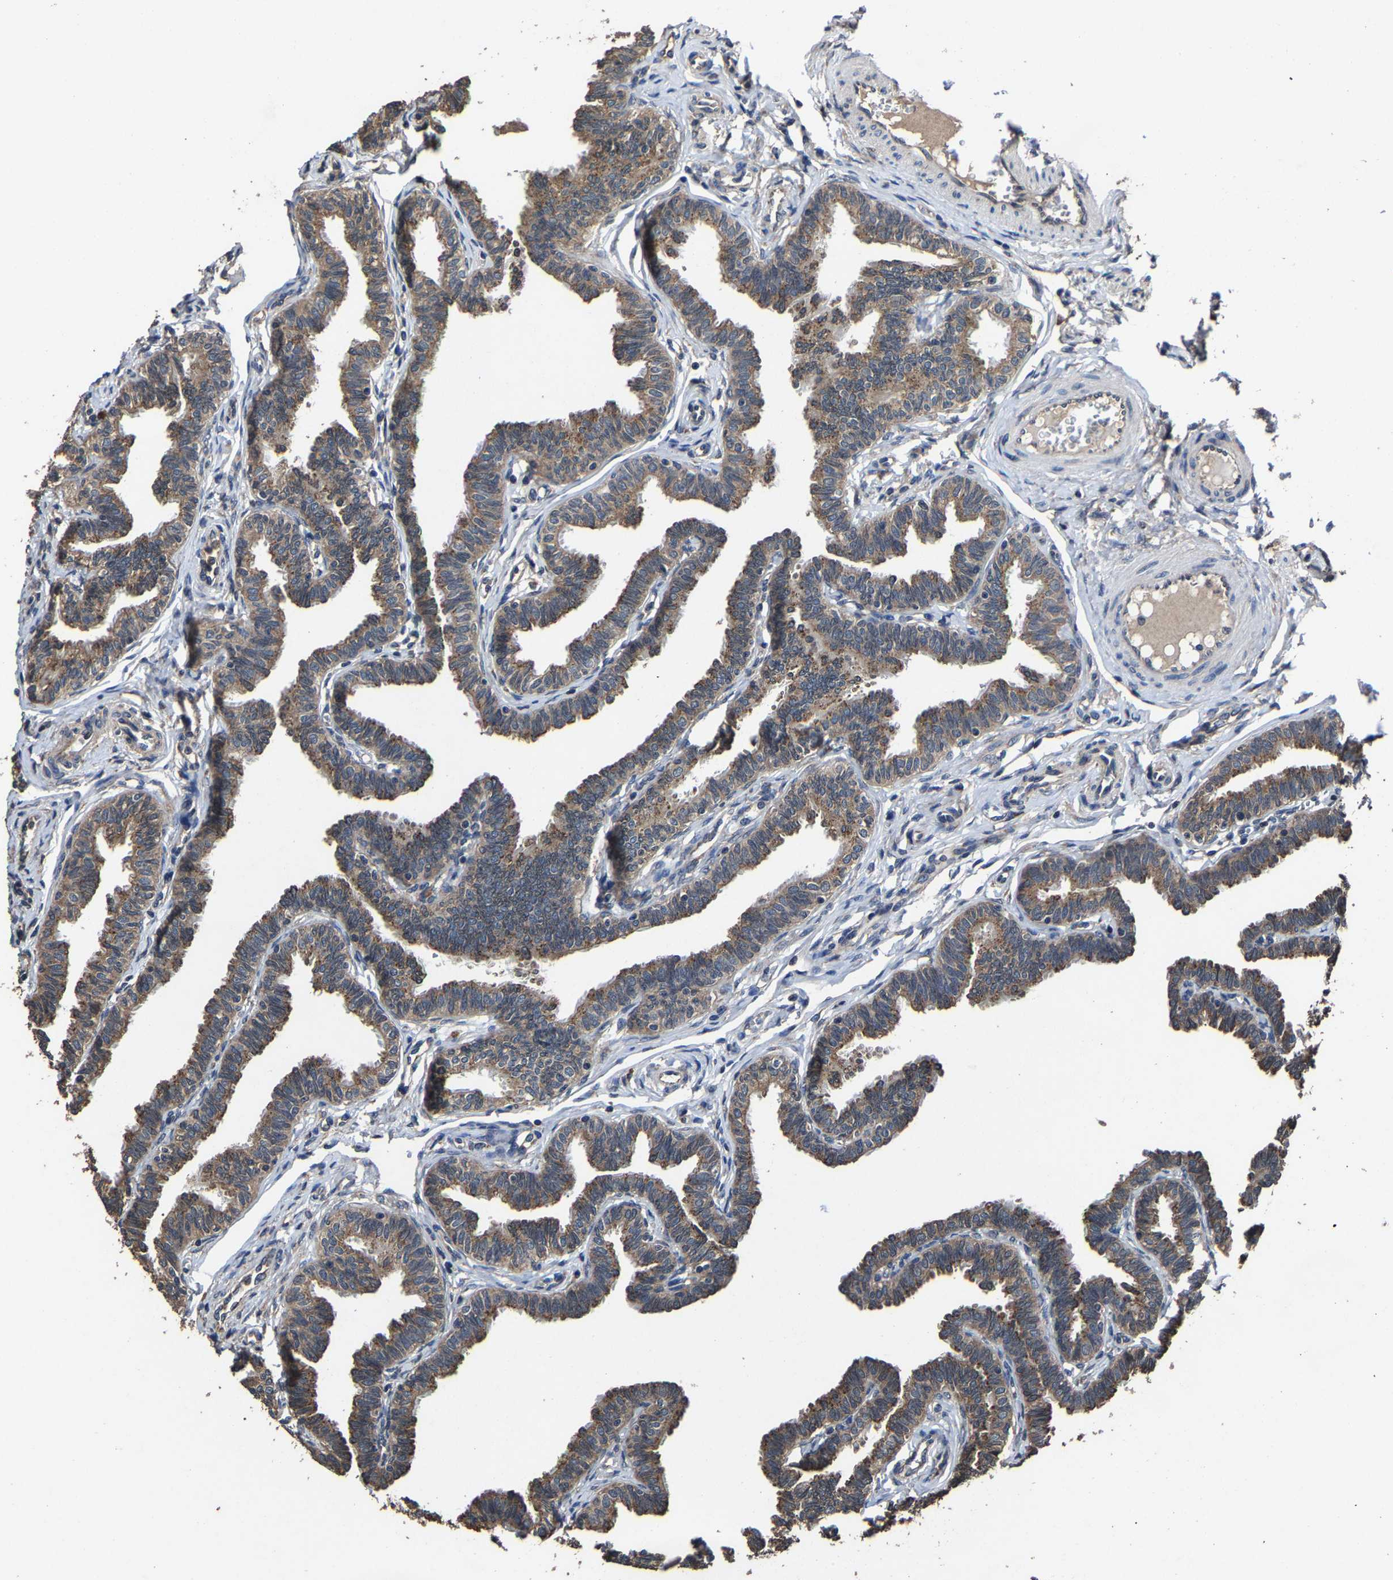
{"staining": {"intensity": "moderate", "quantity": ">75%", "location": "cytoplasmic/membranous"}, "tissue": "fallopian tube", "cell_type": "Glandular cells", "image_type": "normal", "snomed": [{"axis": "morphology", "description": "Normal tissue, NOS"}, {"axis": "topography", "description": "Fallopian tube"}, {"axis": "topography", "description": "Ovary"}], "caption": "Protein staining of unremarkable fallopian tube shows moderate cytoplasmic/membranous expression in about >75% of glandular cells.", "gene": "EBAG9", "patient": {"sex": "female", "age": 23}}